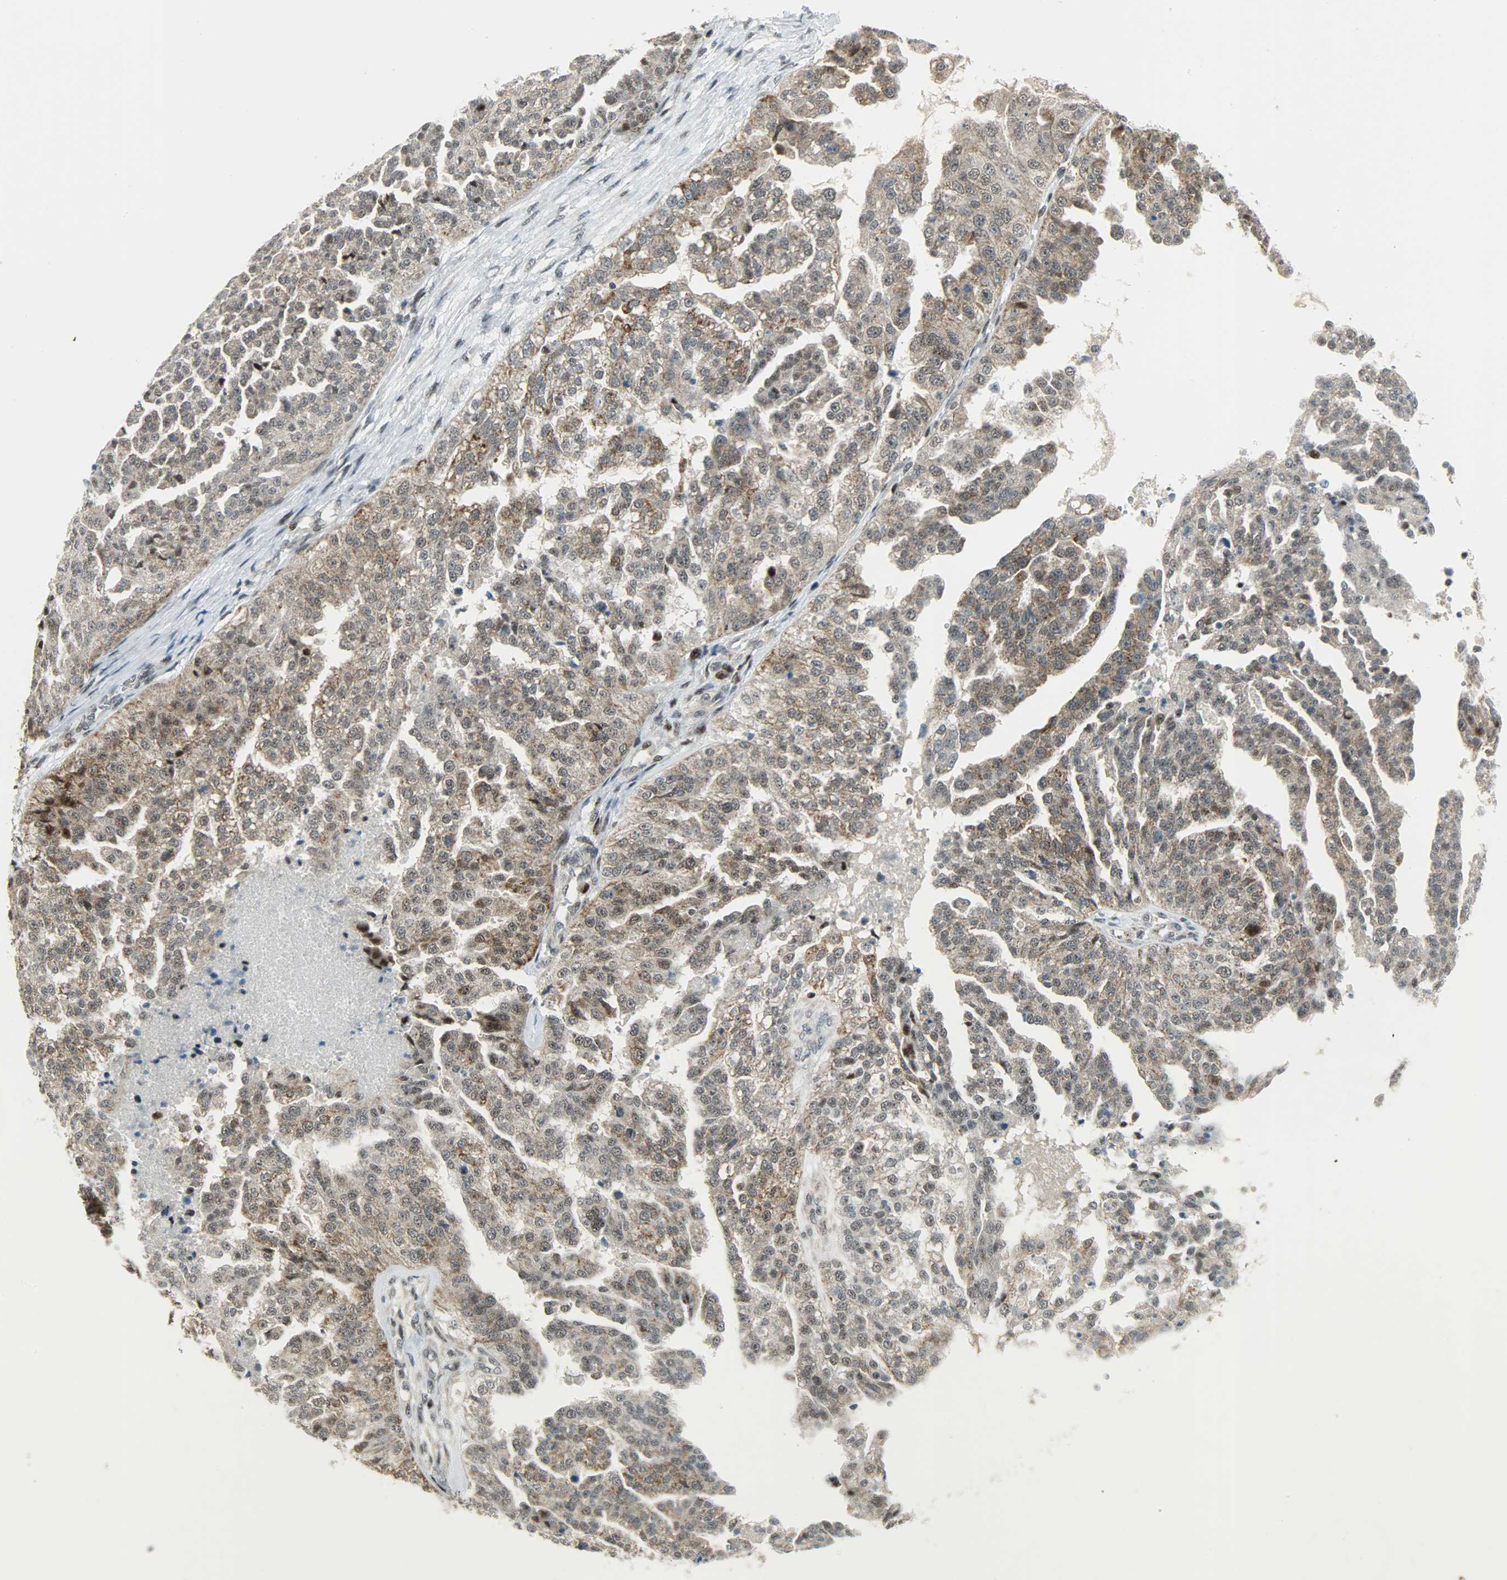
{"staining": {"intensity": "moderate", "quantity": ">75%", "location": "cytoplasmic/membranous,nuclear"}, "tissue": "ovarian cancer", "cell_type": "Tumor cells", "image_type": "cancer", "snomed": [{"axis": "morphology", "description": "Cystadenocarcinoma, serous, NOS"}, {"axis": "topography", "description": "Ovary"}], "caption": "Serous cystadenocarcinoma (ovarian) stained for a protein demonstrates moderate cytoplasmic/membranous and nuclear positivity in tumor cells.", "gene": "IL15", "patient": {"sex": "female", "age": 58}}